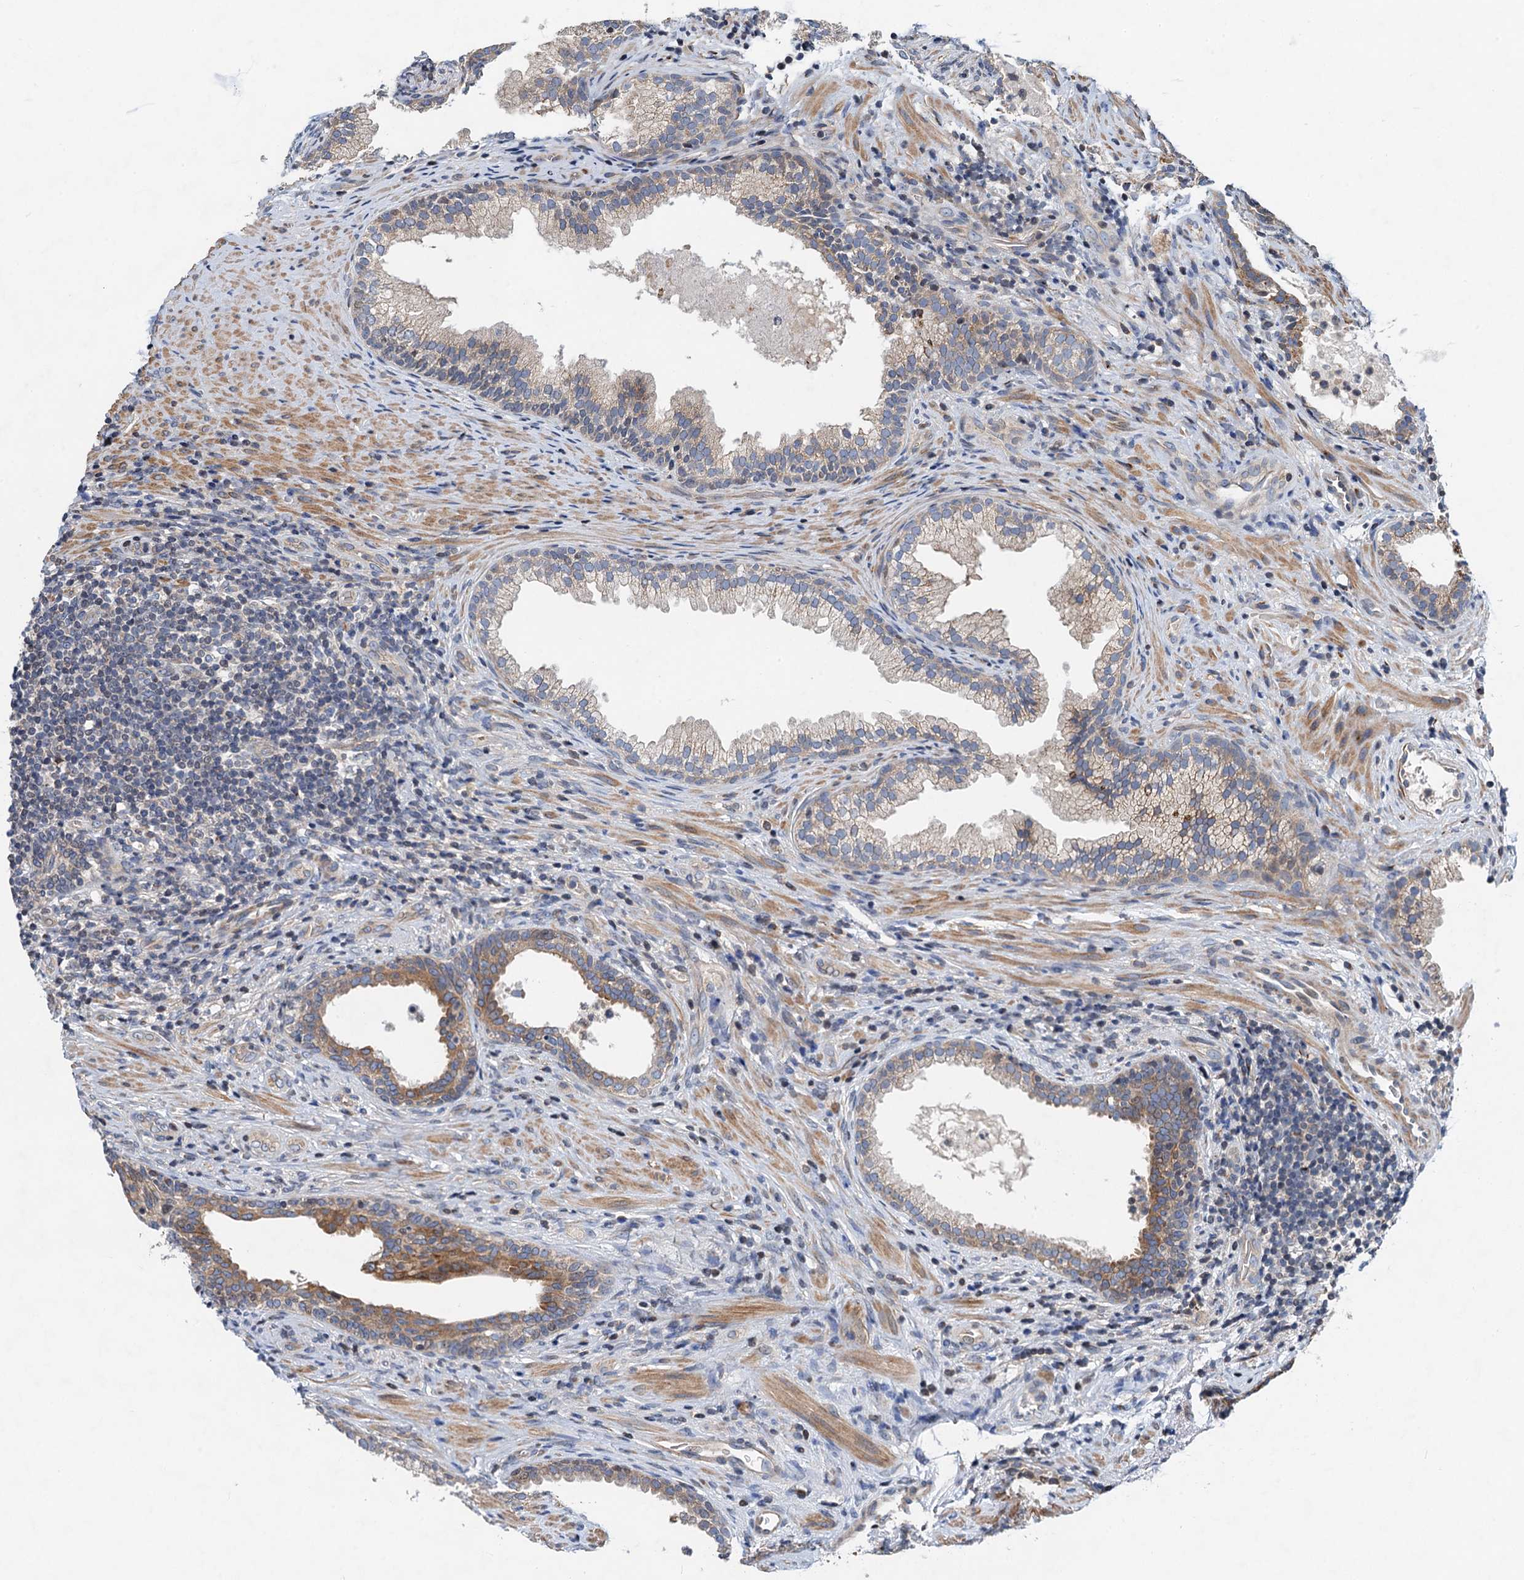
{"staining": {"intensity": "moderate", "quantity": "25%-75%", "location": "cytoplasmic/membranous"}, "tissue": "prostate", "cell_type": "Glandular cells", "image_type": "normal", "snomed": [{"axis": "morphology", "description": "Normal tissue, NOS"}, {"axis": "topography", "description": "Prostate"}], "caption": "Immunohistochemical staining of benign human prostate reveals 25%-75% levels of moderate cytoplasmic/membranous protein positivity in approximately 25%-75% of glandular cells.", "gene": "NBEA", "patient": {"sex": "male", "age": 76}}